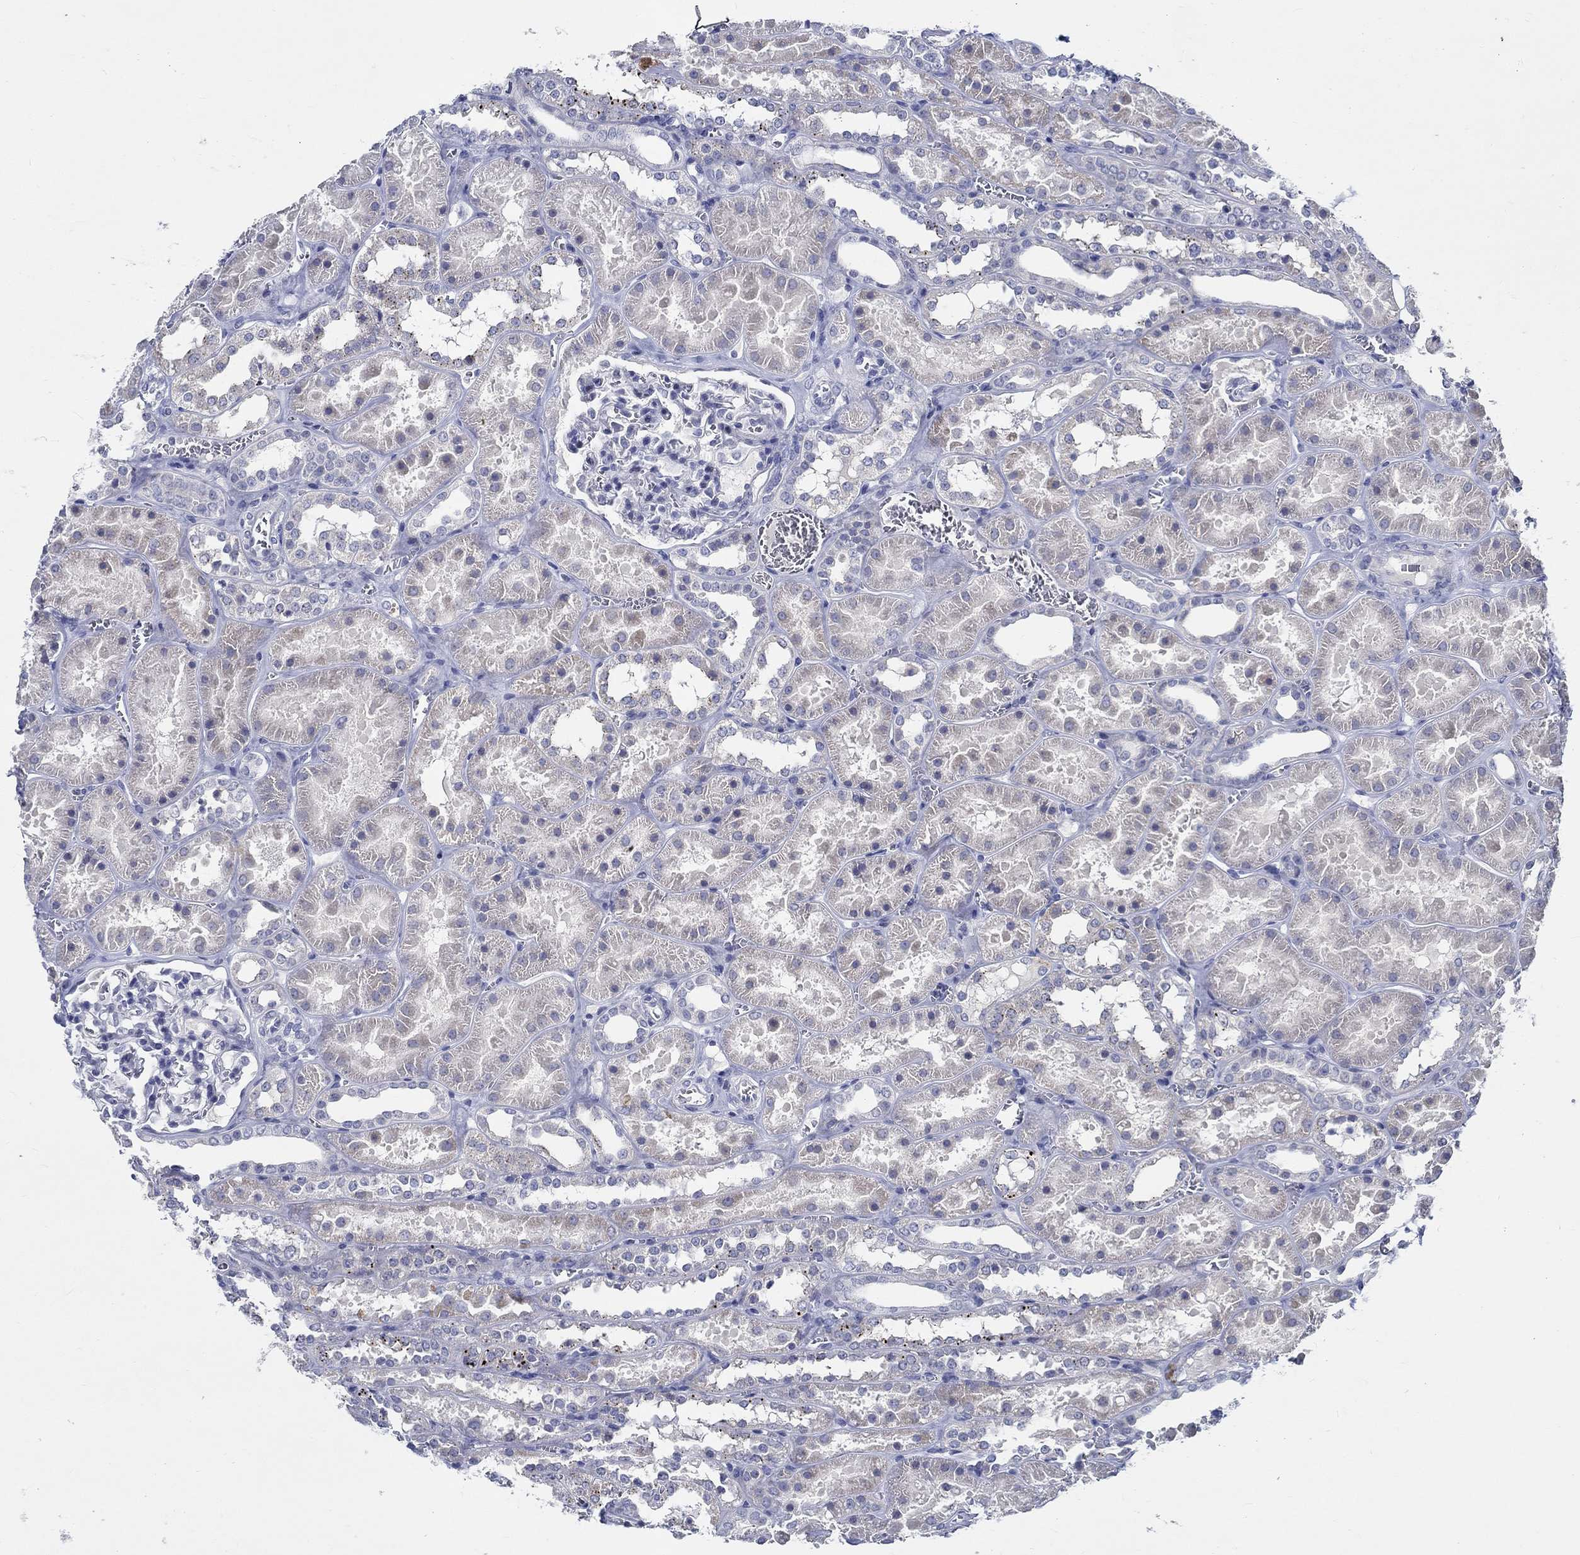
{"staining": {"intensity": "negative", "quantity": "none", "location": "none"}, "tissue": "kidney", "cell_type": "Cells in glomeruli", "image_type": "normal", "snomed": [{"axis": "morphology", "description": "Normal tissue, NOS"}, {"axis": "topography", "description": "Kidney"}], "caption": "IHC histopathology image of unremarkable kidney: kidney stained with DAB (3,3'-diaminobenzidine) displays no significant protein staining in cells in glomeruli. Brightfield microscopy of immunohistochemistry stained with DAB (3,3'-diaminobenzidine) (brown) and hematoxylin (blue), captured at high magnification.", "gene": "CETN1", "patient": {"sex": "female", "age": 41}}